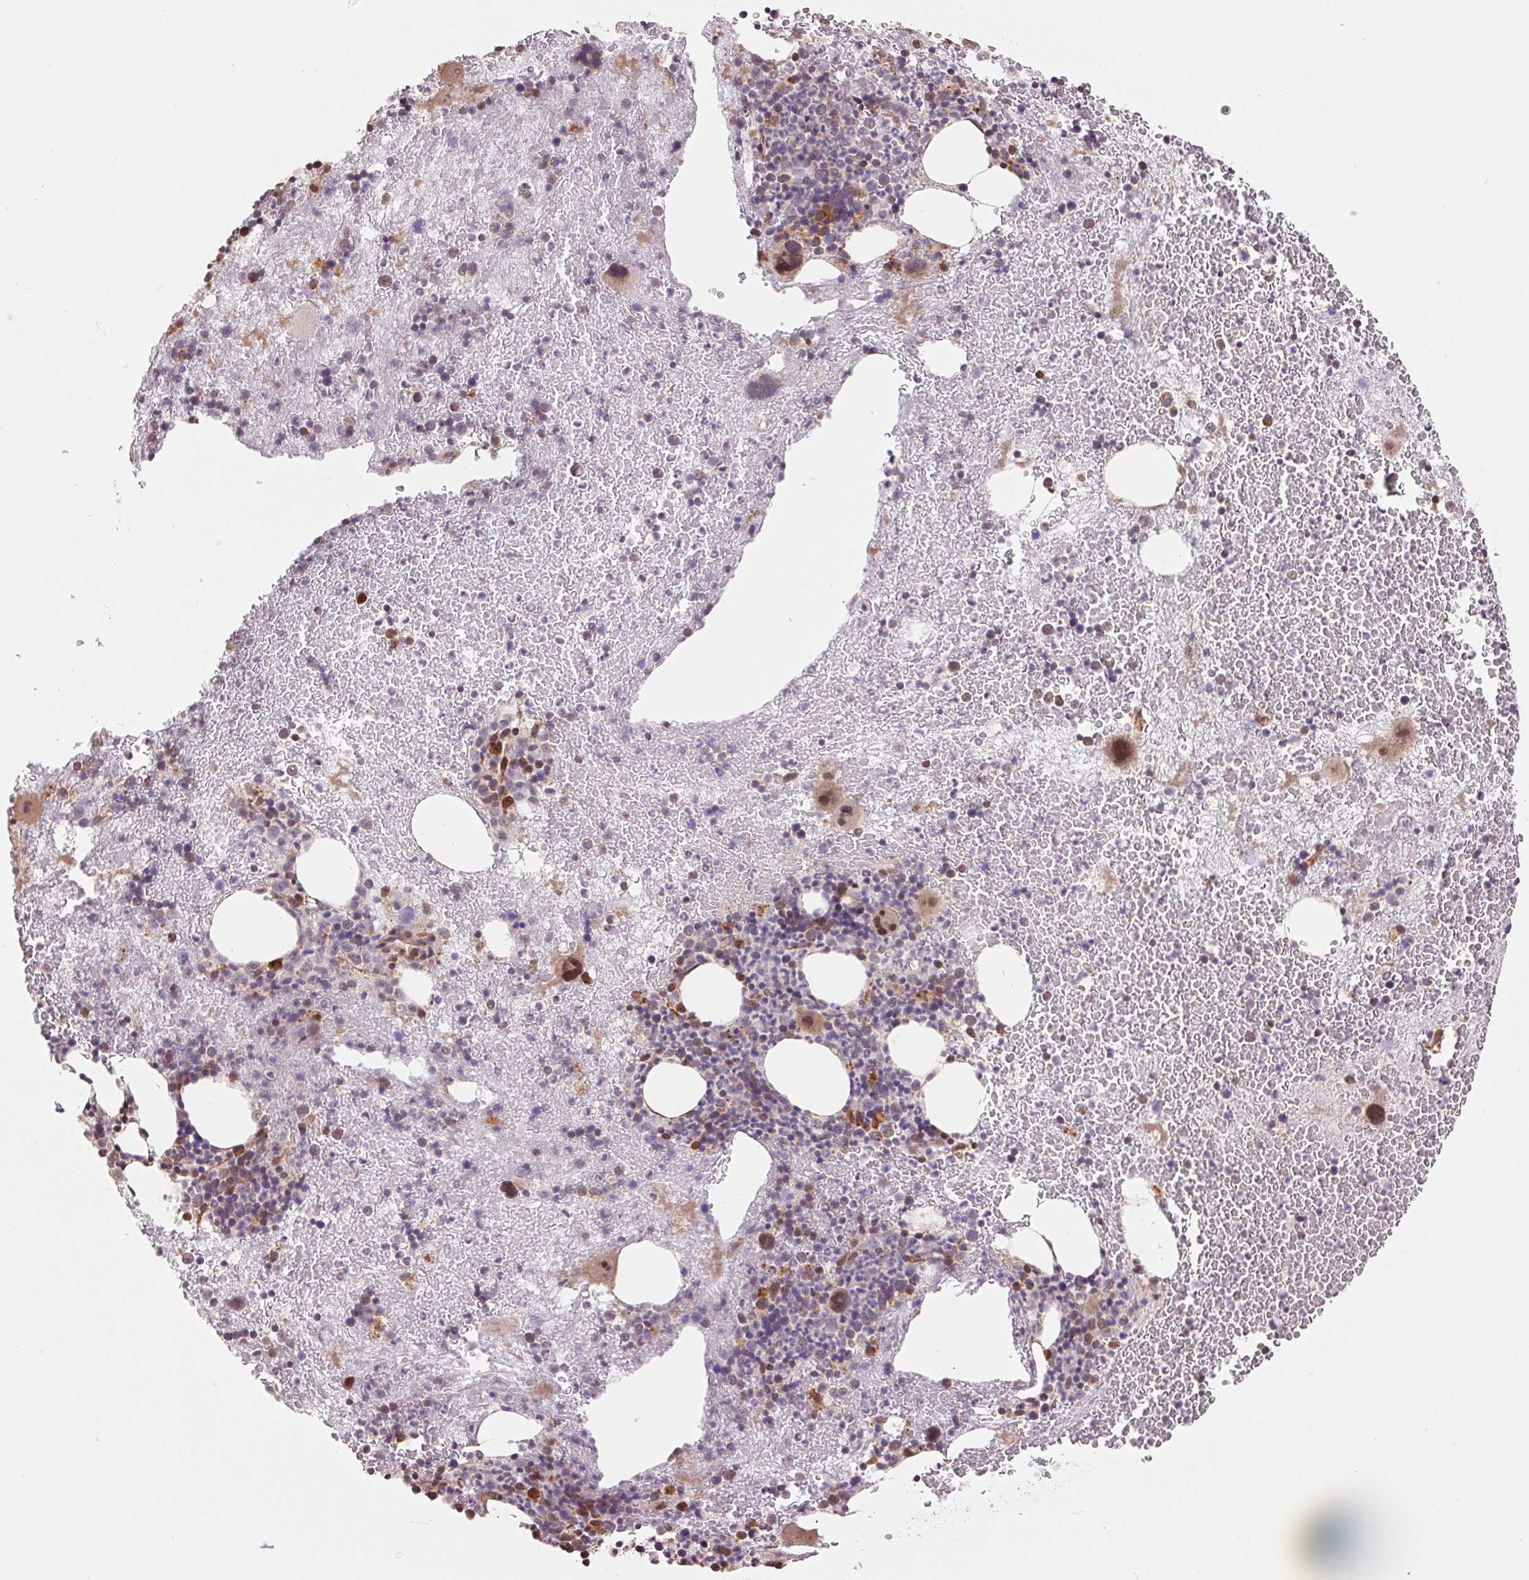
{"staining": {"intensity": "strong", "quantity": "<25%", "location": "cytoplasmic/membranous,nuclear"}, "tissue": "bone marrow", "cell_type": "Hematopoietic cells", "image_type": "normal", "snomed": [{"axis": "morphology", "description": "Normal tissue, NOS"}, {"axis": "topography", "description": "Bone marrow"}], "caption": "This micrograph reveals immunohistochemistry staining of normal bone marrow, with medium strong cytoplasmic/membranous,nuclear positivity in approximately <25% of hematopoietic cells.", "gene": "PDHA1", "patient": {"sex": "male", "age": 44}}